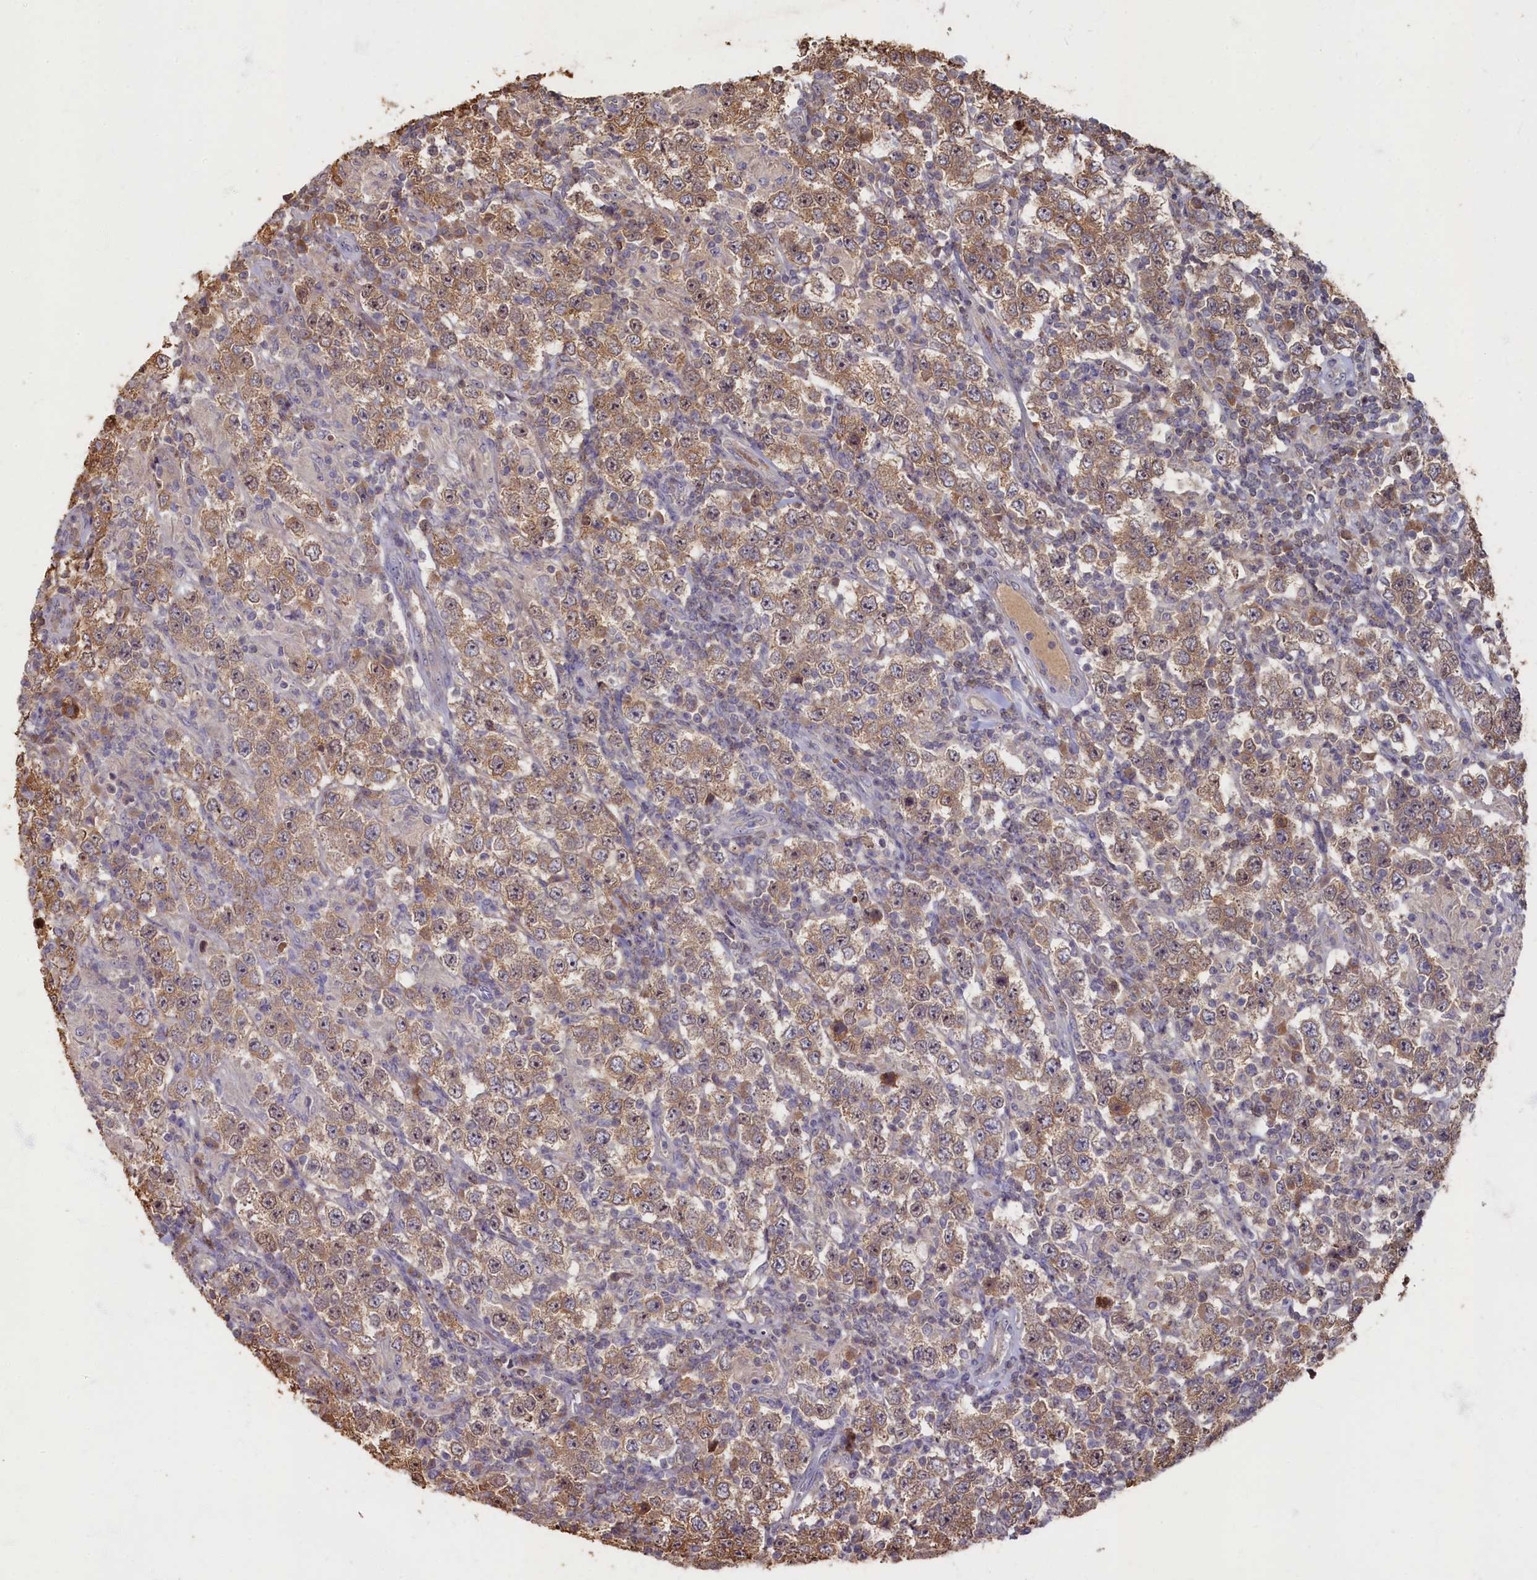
{"staining": {"intensity": "moderate", "quantity": ">75%", "location": "cytoplasmic/membranous,nuclear"}, "tissue": "testis cancer", "cell_type": "Tumor cells", "image_type": "cancer", "snomed": [{"axis": "morphology", "description": "Normal tissue, NOS"}, {"axis": "morphology", "description": "Urothelial carcinoma, High grade"}, {"axis": "morphology", "description": "Seminoma, NOS"}, {"axis": "morphology", "description": "Carcinoma, Embryonal, NOS"}, {"axis": "topography", "description": "Urinary bladder"}, {"axis": "topography", "description": "Testis"}], "caption": "The histopathology image shows staining of testis cancer, revealing moderate cytoplasmic/membranous and nuclear protein staining (brown color) within tumor cells. (Brightfield microscopy of DAB IHC at high magnification).", "gene": "HUNK", "patient": {"sex": "male", "age": 41}}